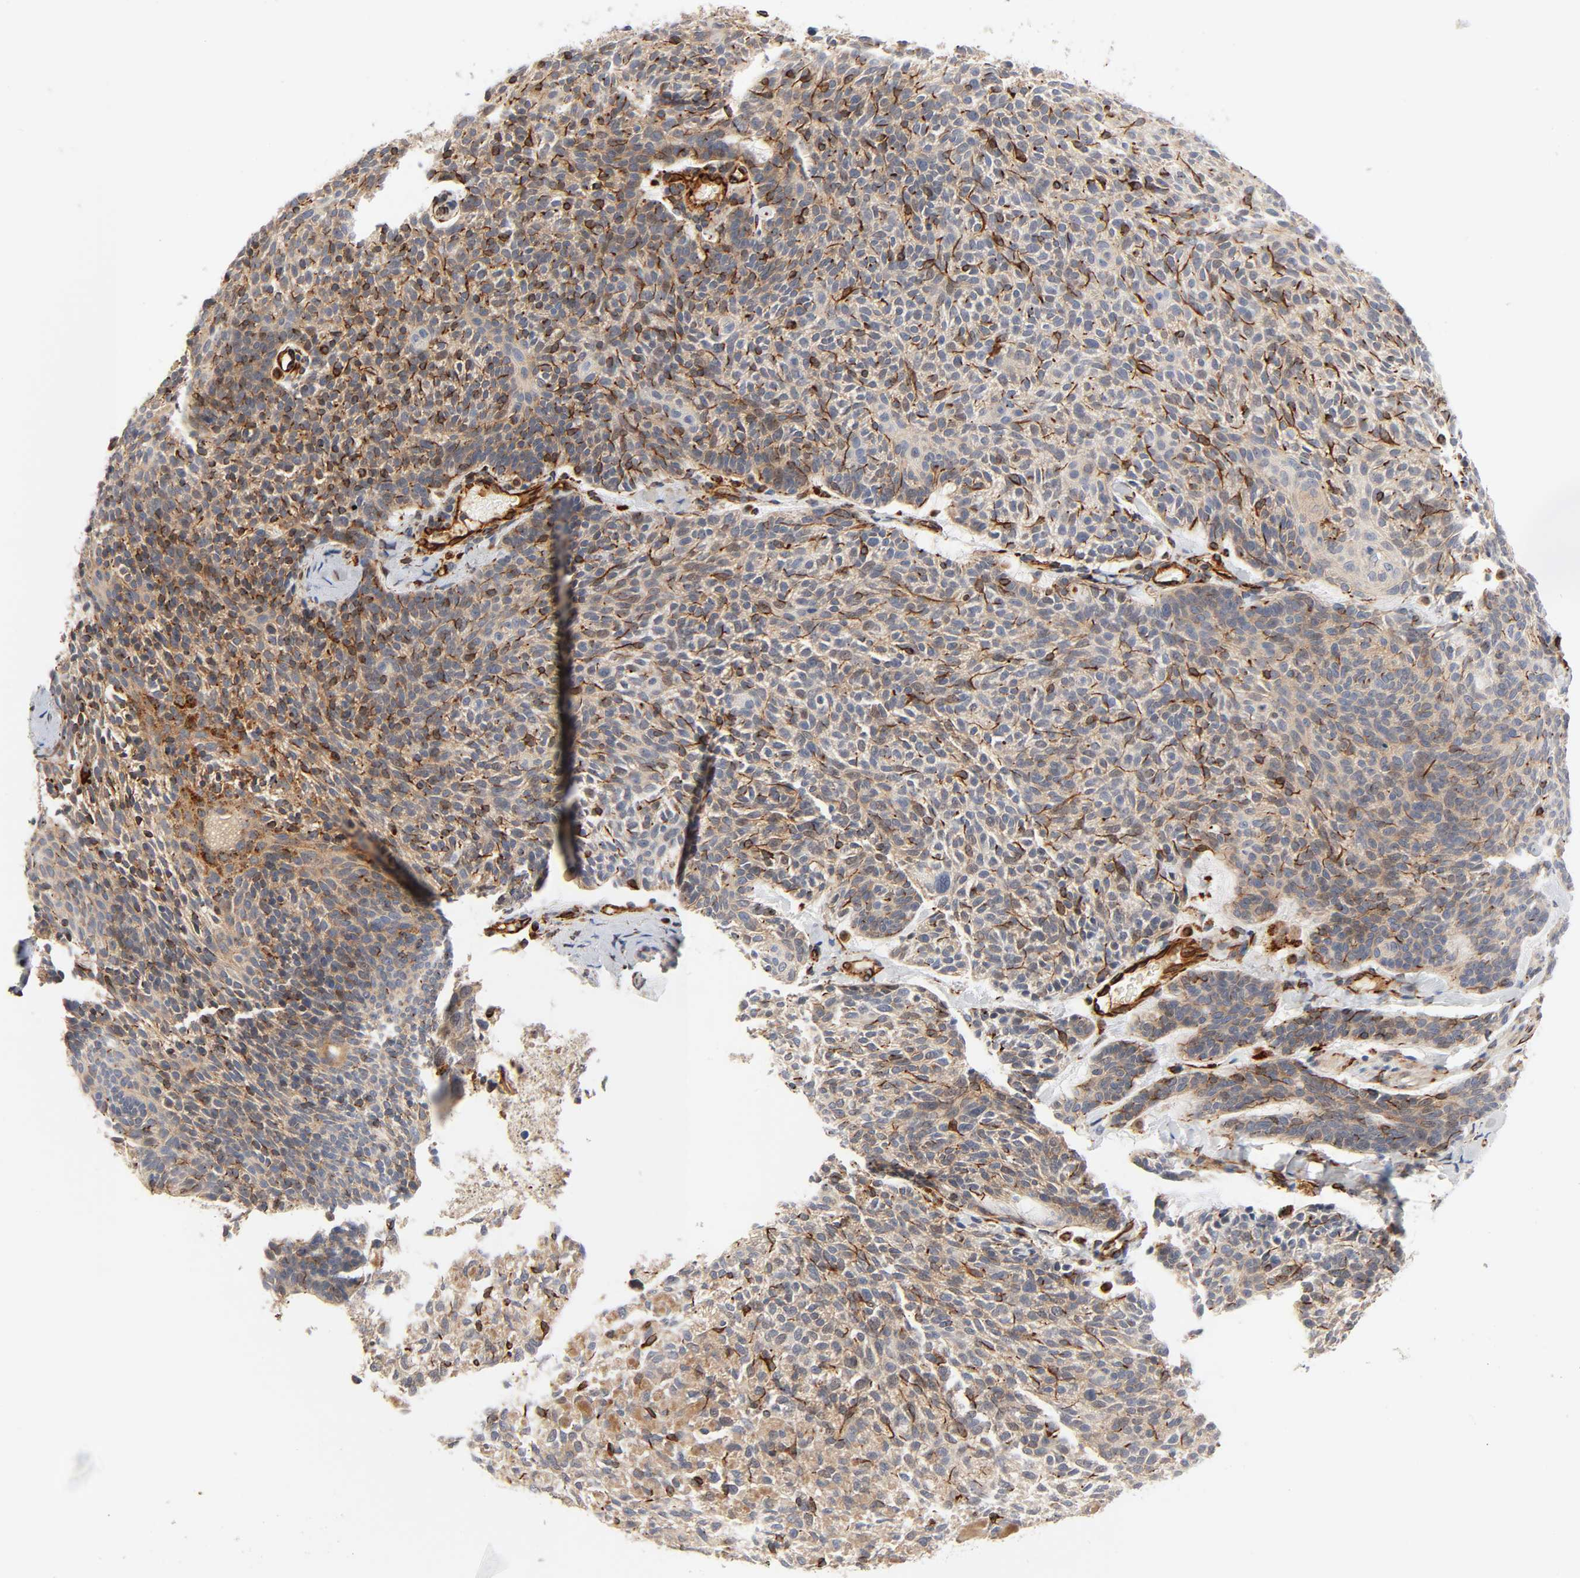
{"staining": {"intensity": "moderate", "quantity": ">75%", "location": "cytoplasmic/membranous"}, "tissue": "skin cancer", "cell_type": "Tumor cells", "image_type": "cancer", "snomed": [{"axis": "morphology", "description": "Normal tissue, NOS"}, {"axis": "morphology", "description": "Basal cell carcinoma"}, {"axis": "topography", "description": "Skin"}], "caption": "A high-resolution image shows IHC staining of skin cancer (basal cell carcinoma), which reveals moderate cytoplasmic/membranous expression in approximately >75% of tumor cells. (DAB (3,3'-diaminobenzidine) IHC, brown staining for protein, blue staining for nuclei).", "gene": "REEP6", "patient": {"sex": "female", "age": 70}}